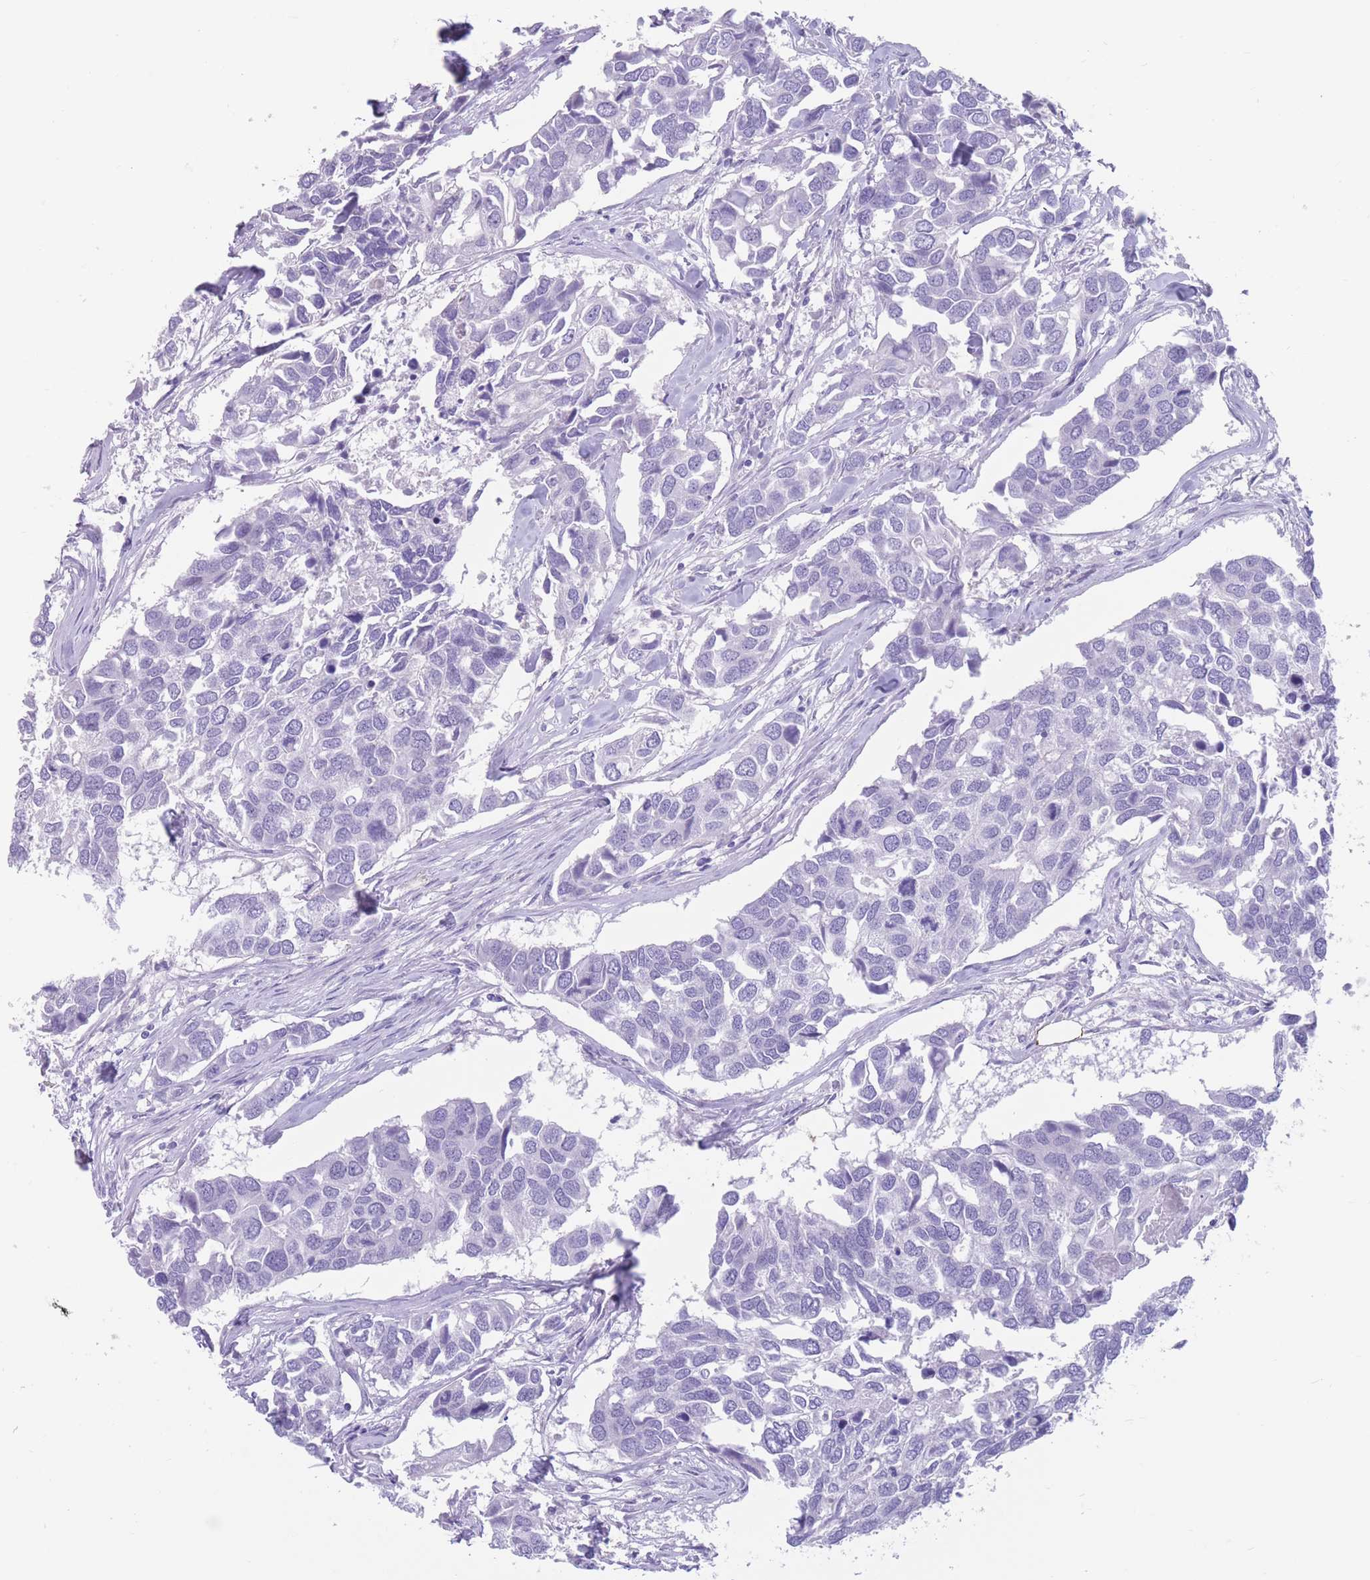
{"staining": {"intensity": "negative", "quantity": "none", "location": "none"}, "tissue": "breast cancer", "cell_type": "Tumor cells", "image_type": "cancer", "snomed": [{"axis": "morphology", "description": "Duct carcinoma"}, {"axis": "topography", "description": "Breast"}], "caption": "Immunohistochemistry of human breast cancer shows no positivity in tumor cells.", "gene": "DPYD", "patient": {"sex": "female", "age": 83}}